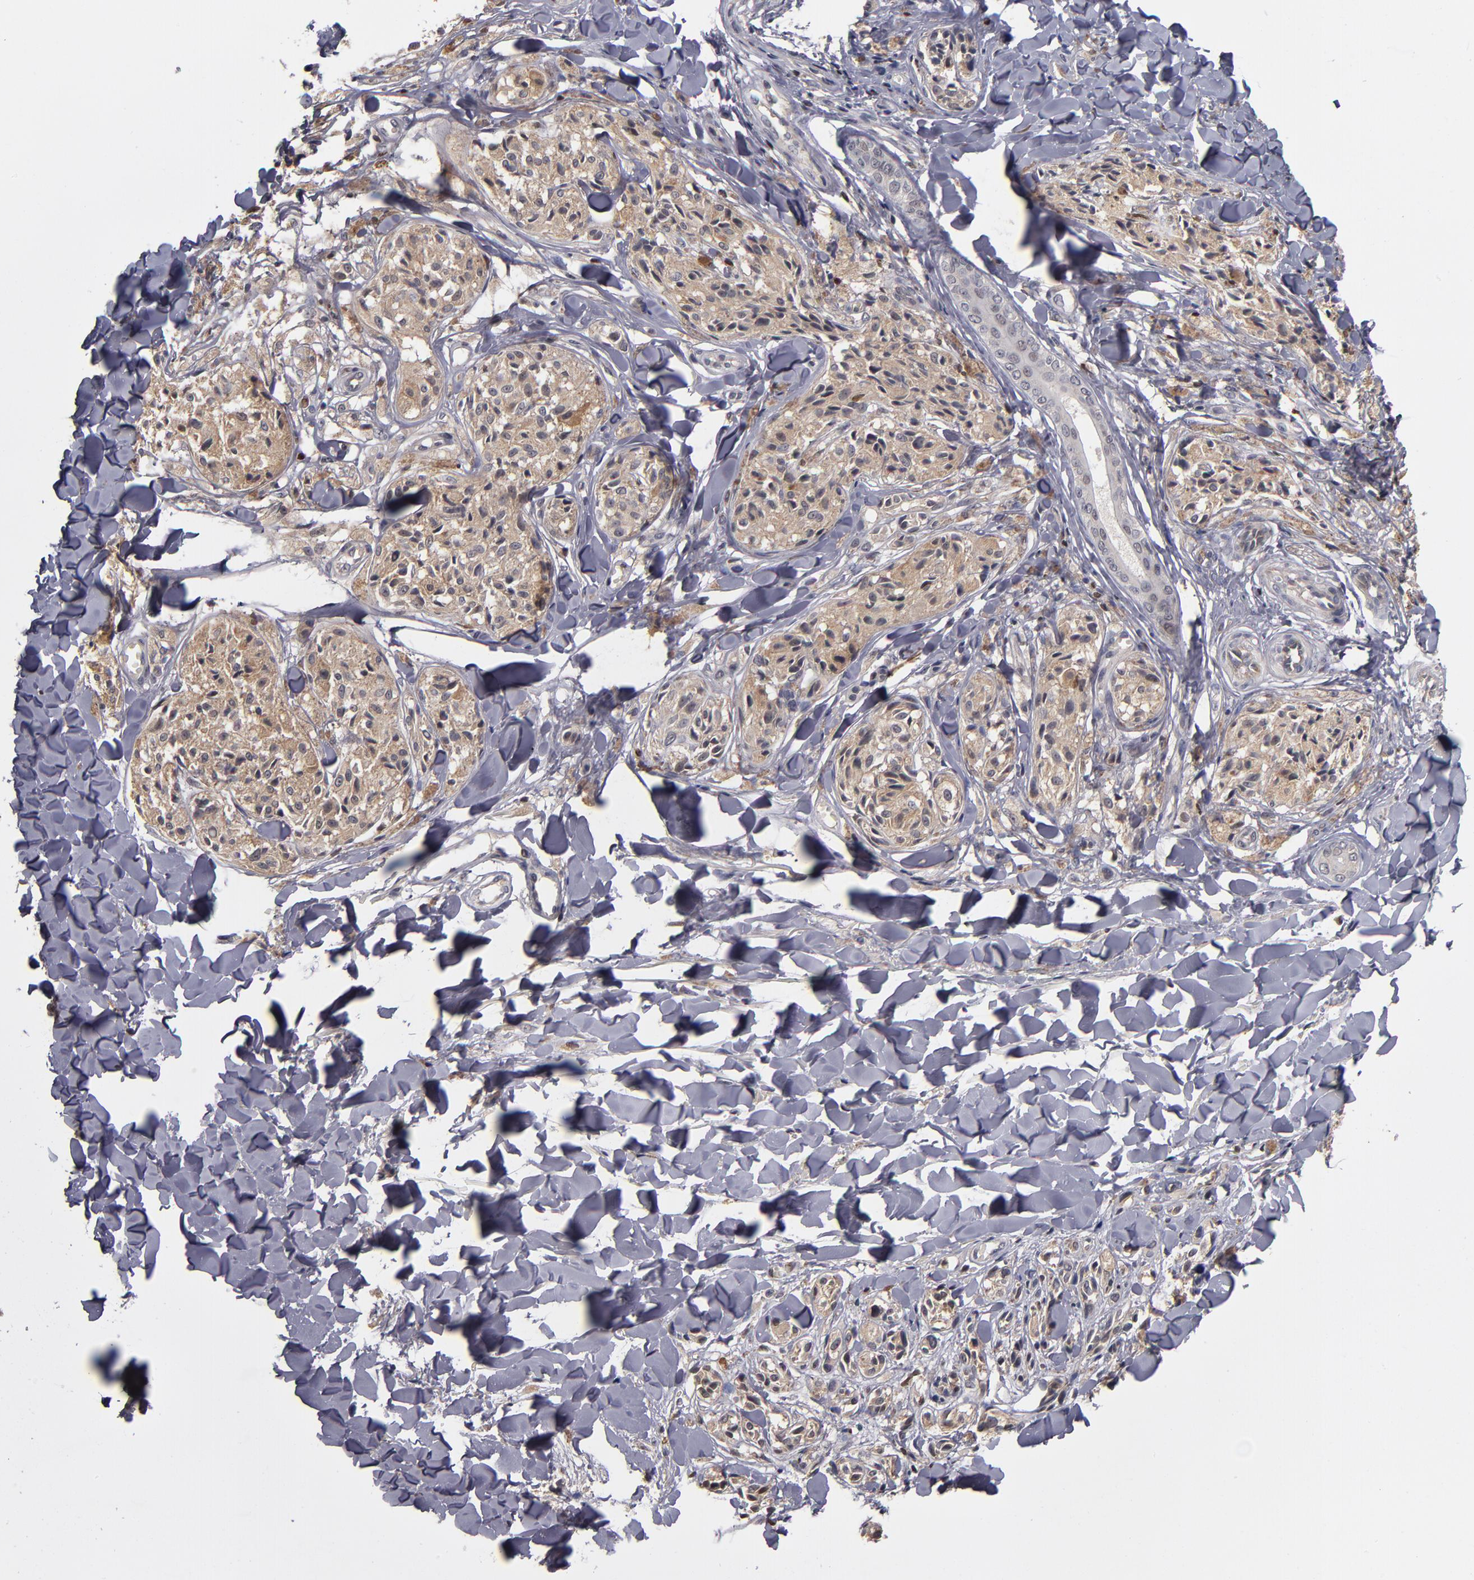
{"staining": {"intensity": "weak", "quantity": ">75%", "location": "cytoplasmic/membranous"}, "tissue": "melanoma", "cell_type": "Tumor cells", "image_type": "cancer", "snomed": [{"axis": "morphology", "description": "Malignant melanoma, Metastatic site"}, {"axis": "topography", "description": "Skin"}], "caption": "Melanoma stained for a protein exhibits weak cytoplasmic/membranous positivity in tumor cells. The protein is shown in brown color, while the nuclei are stained blue.", "gene": "KDM6A", "patient": {"sex": "female", "age": 66}}